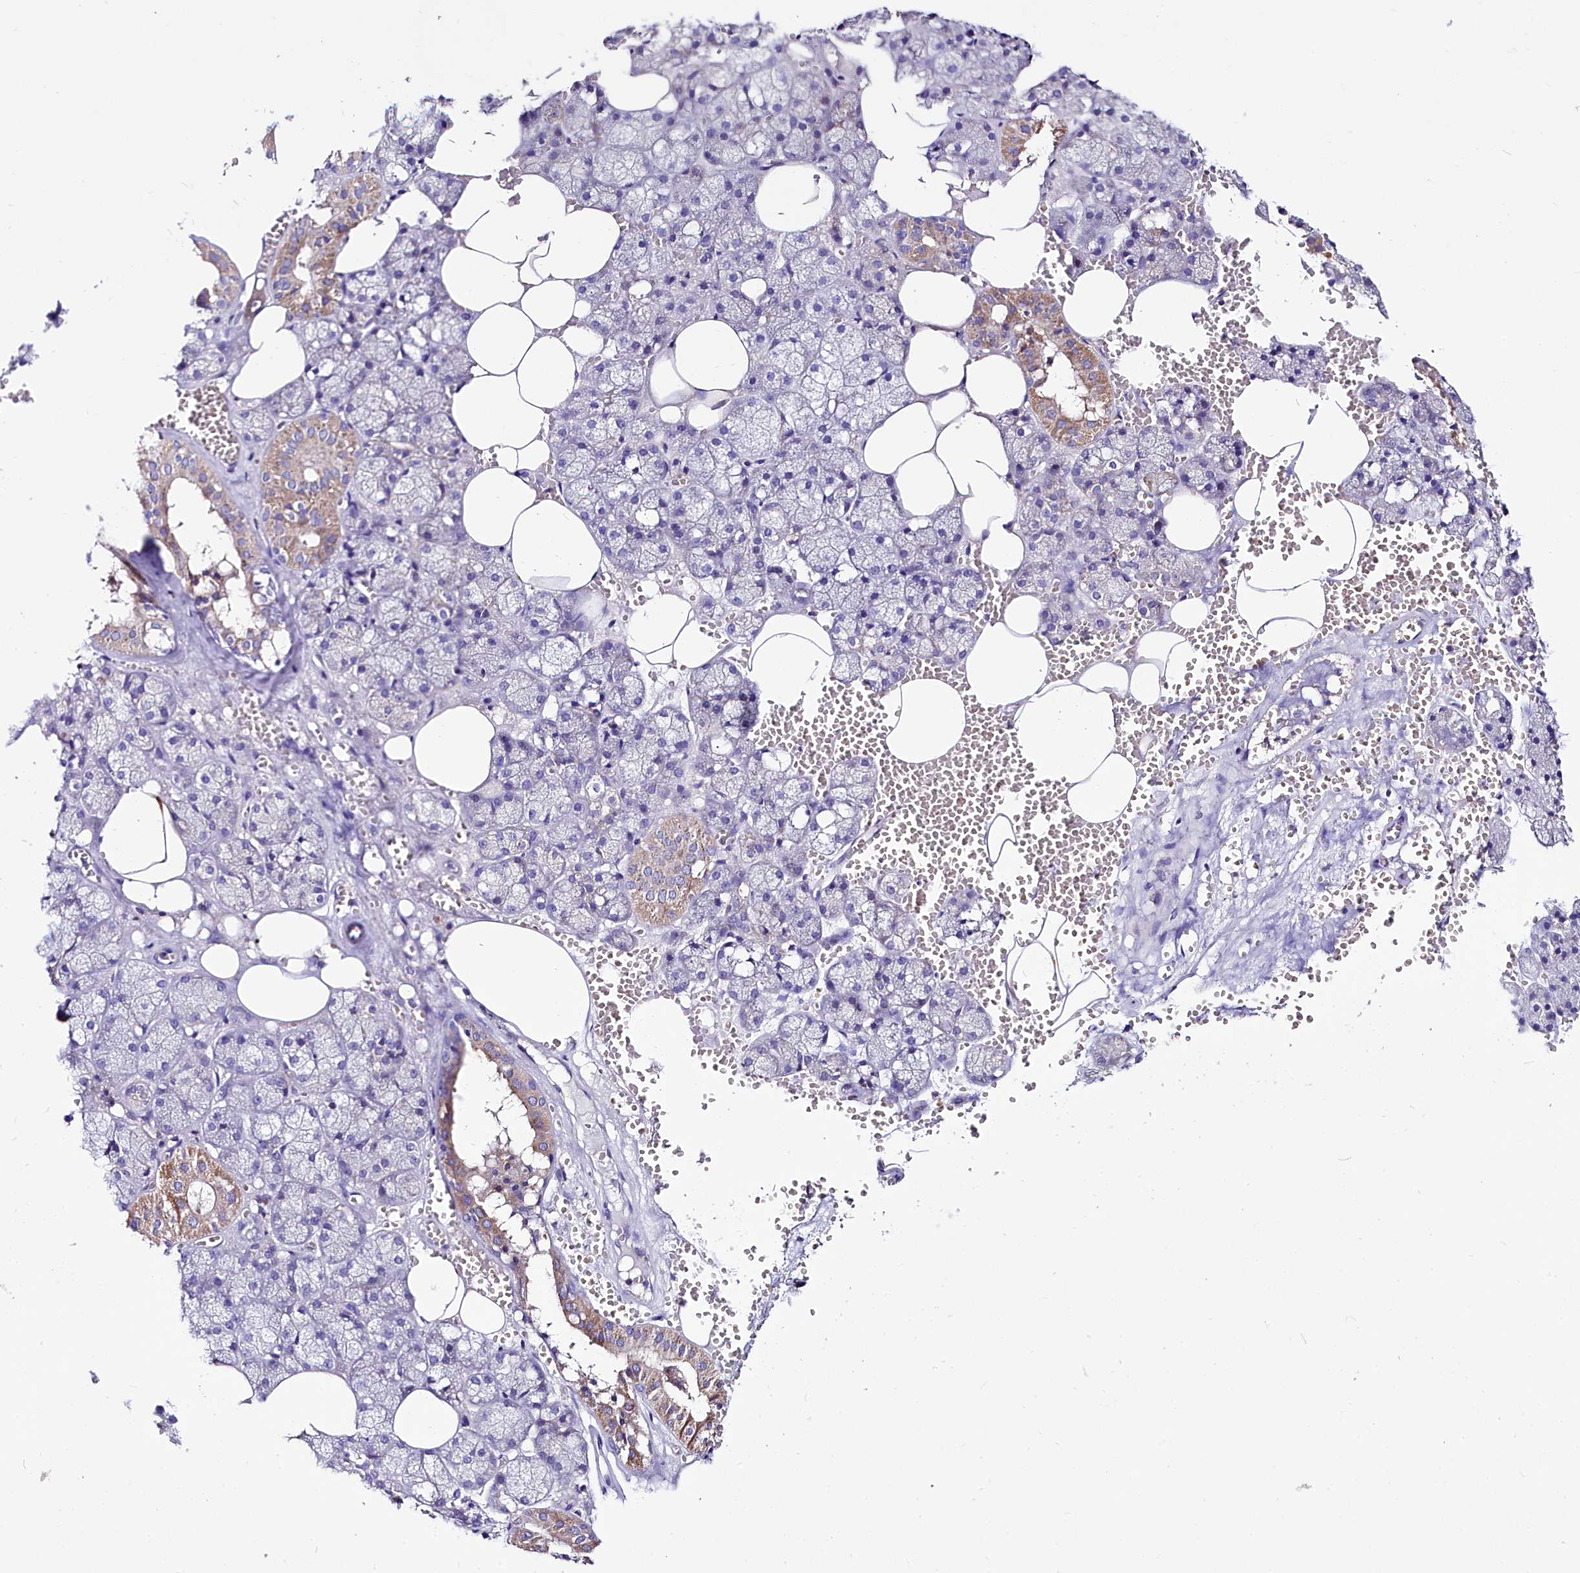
{"staining": {"intensity": "moderate", "quantity": "<25%", "location": "cytoplasmic/membranous"}, "tissue": "salivary gland", "cell_type": "Glandular cells", "image_type": "normal", "snomed": [{"axis": "morphology", "description": "Normal tissue, NOS"}, {"axis": "topography", "description": "Salivary gland"}], "caption": "About <25% of glandular cells in benign salivary gland exhibit moderate cytoplasmic/membranous protein expression as visualized by brown immunohistochemical staining.", "gene": "ABHD5", "patient": {"sex": "male", "age": 62}}